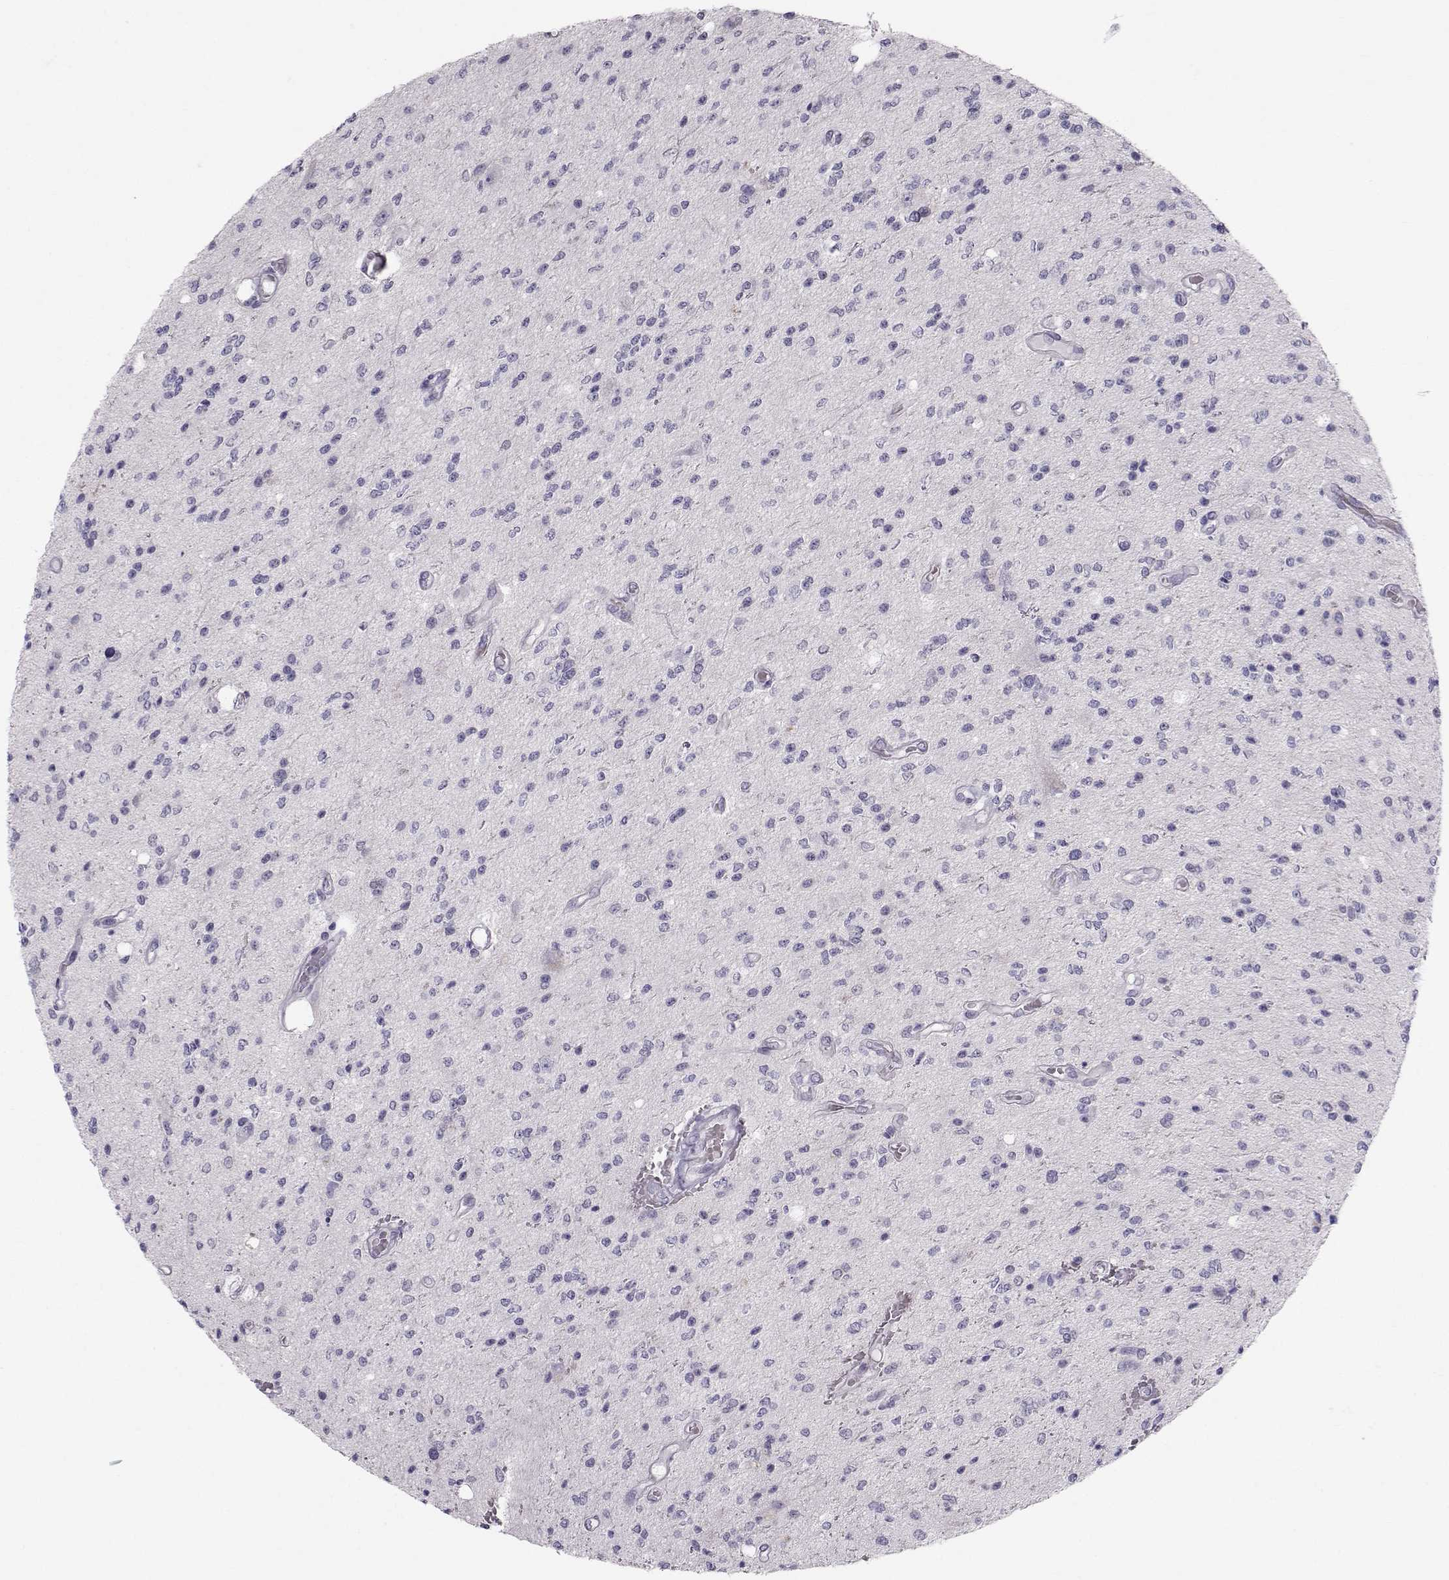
{"staining": {"intensity": "negative", "quantity": "none", "location": "none"}, "tissue": "glioma", "cell_type": "Tumor cells", "image_type": "cancer", "snomed": [{"axis": "morphology", "description": "Glioma, malignant, Low grade"}, {"axis": "topography", "description": "Brain"}], "caption": "IHC image of human glioma stained for a protein (brown), which displays no positivity in tumor cells. (DAB (3,3'-diaminobenzidine) immunohistochemistry visualized using brightfield microscopy, high magnification).", "gene": "GARIN3", "patient": {"sex": "male", "age": 67}}